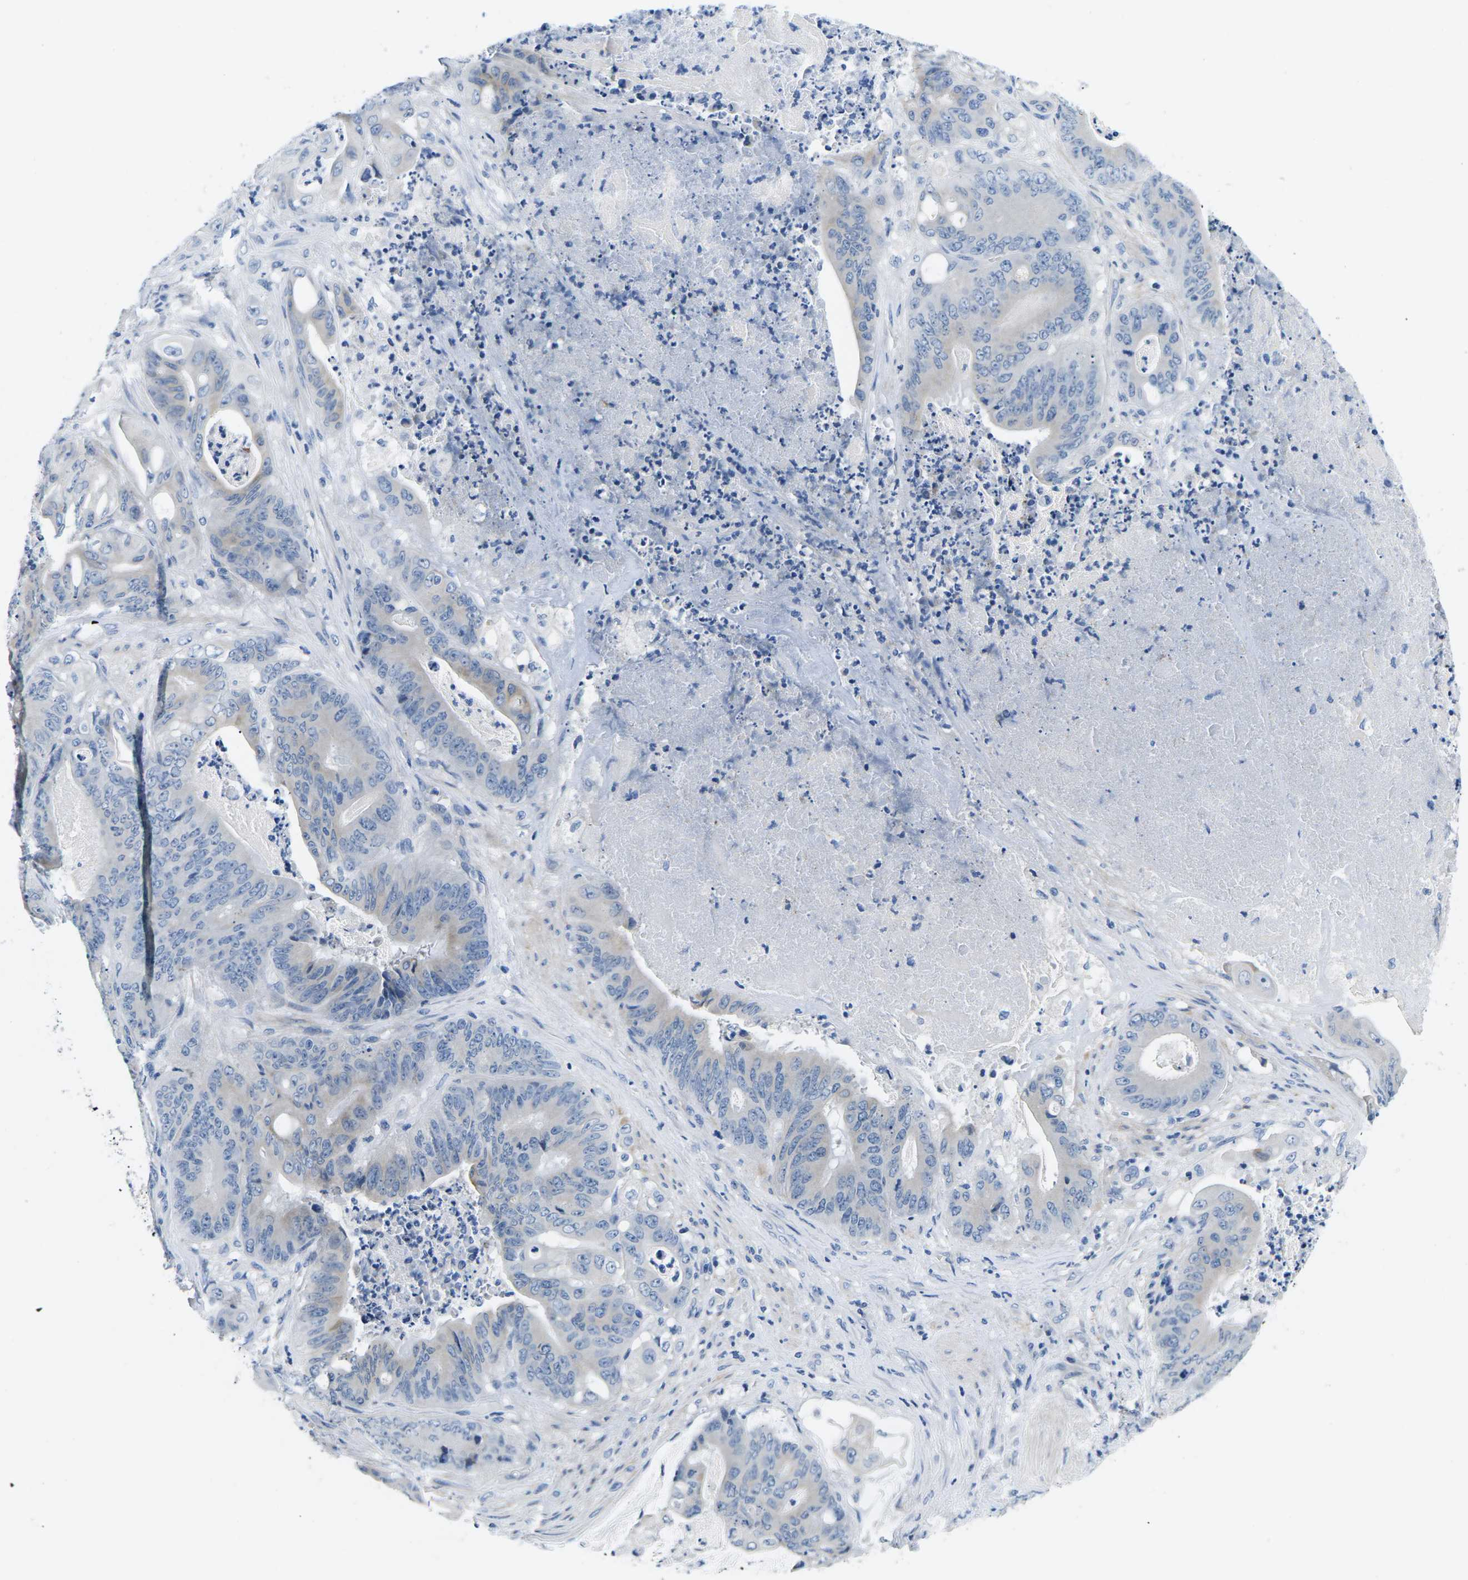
{"staining": {"intensity": "negative", "quantity": "none", "location": "none"}, "tissue": "stomach cancer", "cell_type": "Tumor cells", "image_type": "cancer", "snomed": [{"axis": "morphology", "description": "Adenocarcinoma, NOS"}, {"axis": "topography", "description": "Stomach"}], "caption": "Immunohistochemistry (IHC) micrograph of neoplastic tissue: human stomach cancer stained with DAB reveals no significant protein expression in tumor cells.", "gene": "TSPAN2", "patient": {"sex": "female", "age": 73}}